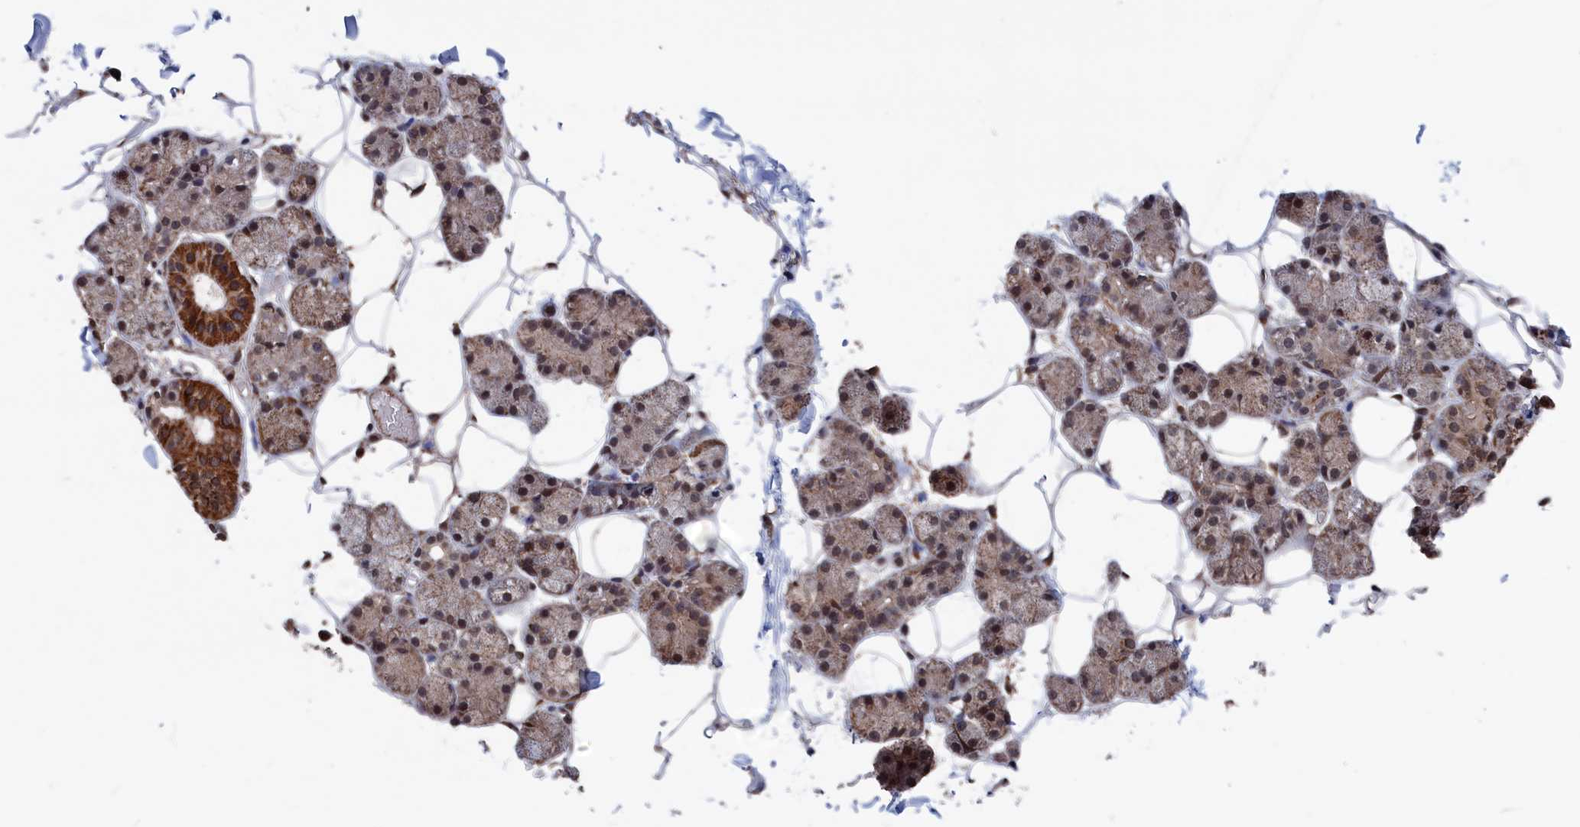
{"staining": {"intensity": "strong", "quantity": "25%-75%", "location": "cytoplasmic/membranous"}, "tissue": "salivary gland", "cell_type": "Glandular cells", "image_type": "normal", "snomed": [{"axis": "morphology", "description": "Normal tissue, NOS"}, {"axis": "topography", "description": "Salivary gland"}], "caption": "Immunohistochemistry (IHC) photomicrograph of benign salivary gland: human salivary gland stained using IHC demonstrates high levels of strong protein expression localized specifically in the cytoplasmic/membranous of glandular cells, appearing as a cytoplasmic/membranous brown color.", "gene": "PDE12", "patient": {"sex": "female", "age": 33}}